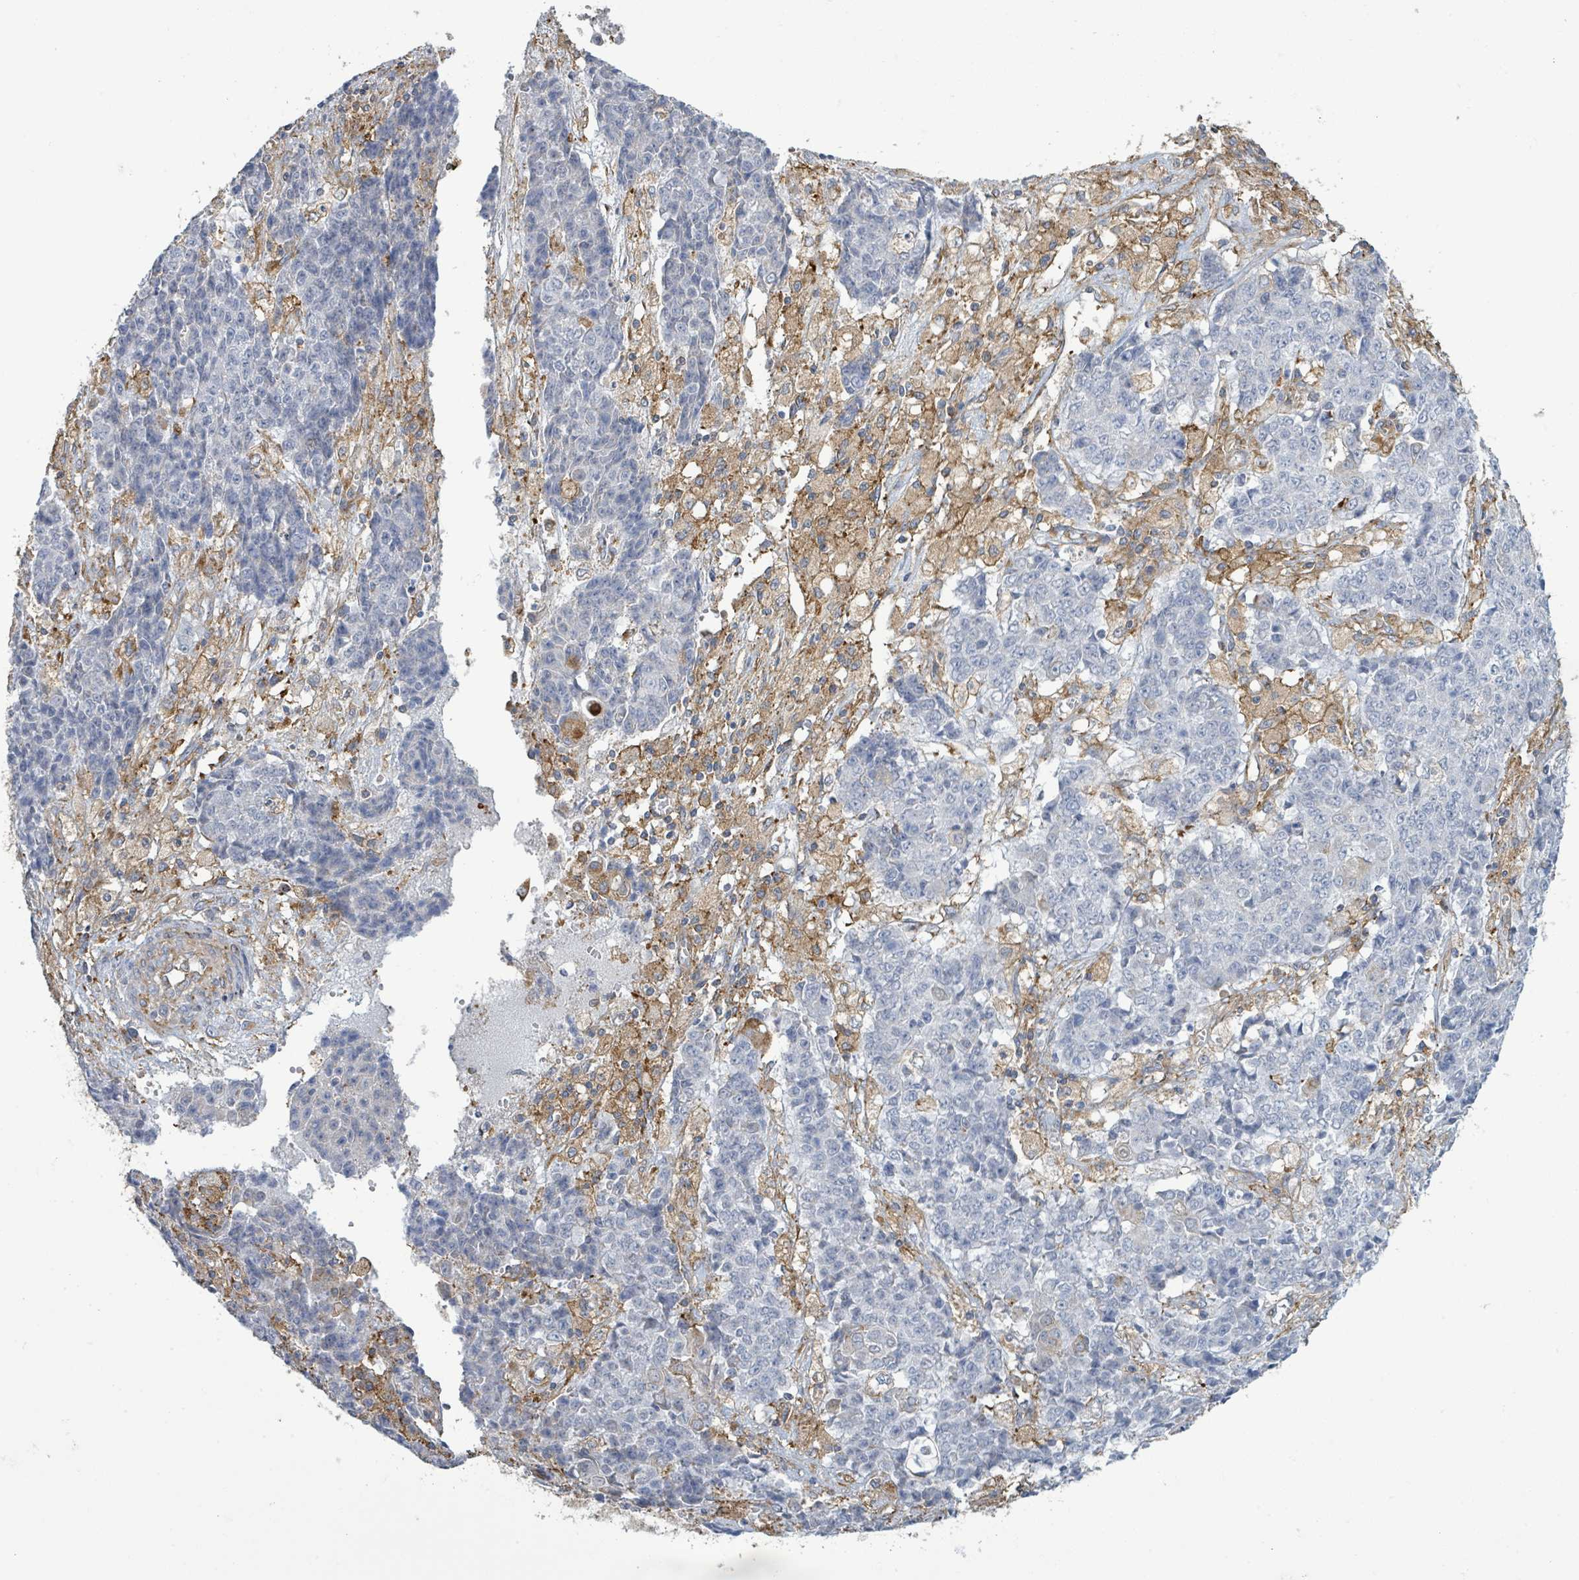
{"staining": {"intensity": "negative", "quantity": "none", "location": "none"}, "tissue": "ovarian cancer", "cell_type": "Tumor cells", "image_type": "cancer", "snomed": [{"axis": "morphology", "description": "Carcinoma, endometroid"}, {"axis": "topography", "description": "Ovary"}], "caption": "Tumor cells are negative for brown protein staining in endometroid carcinoma (ovarian).", "gene": "EGFL7", "patient": {"sex": "female", "age": 42}}